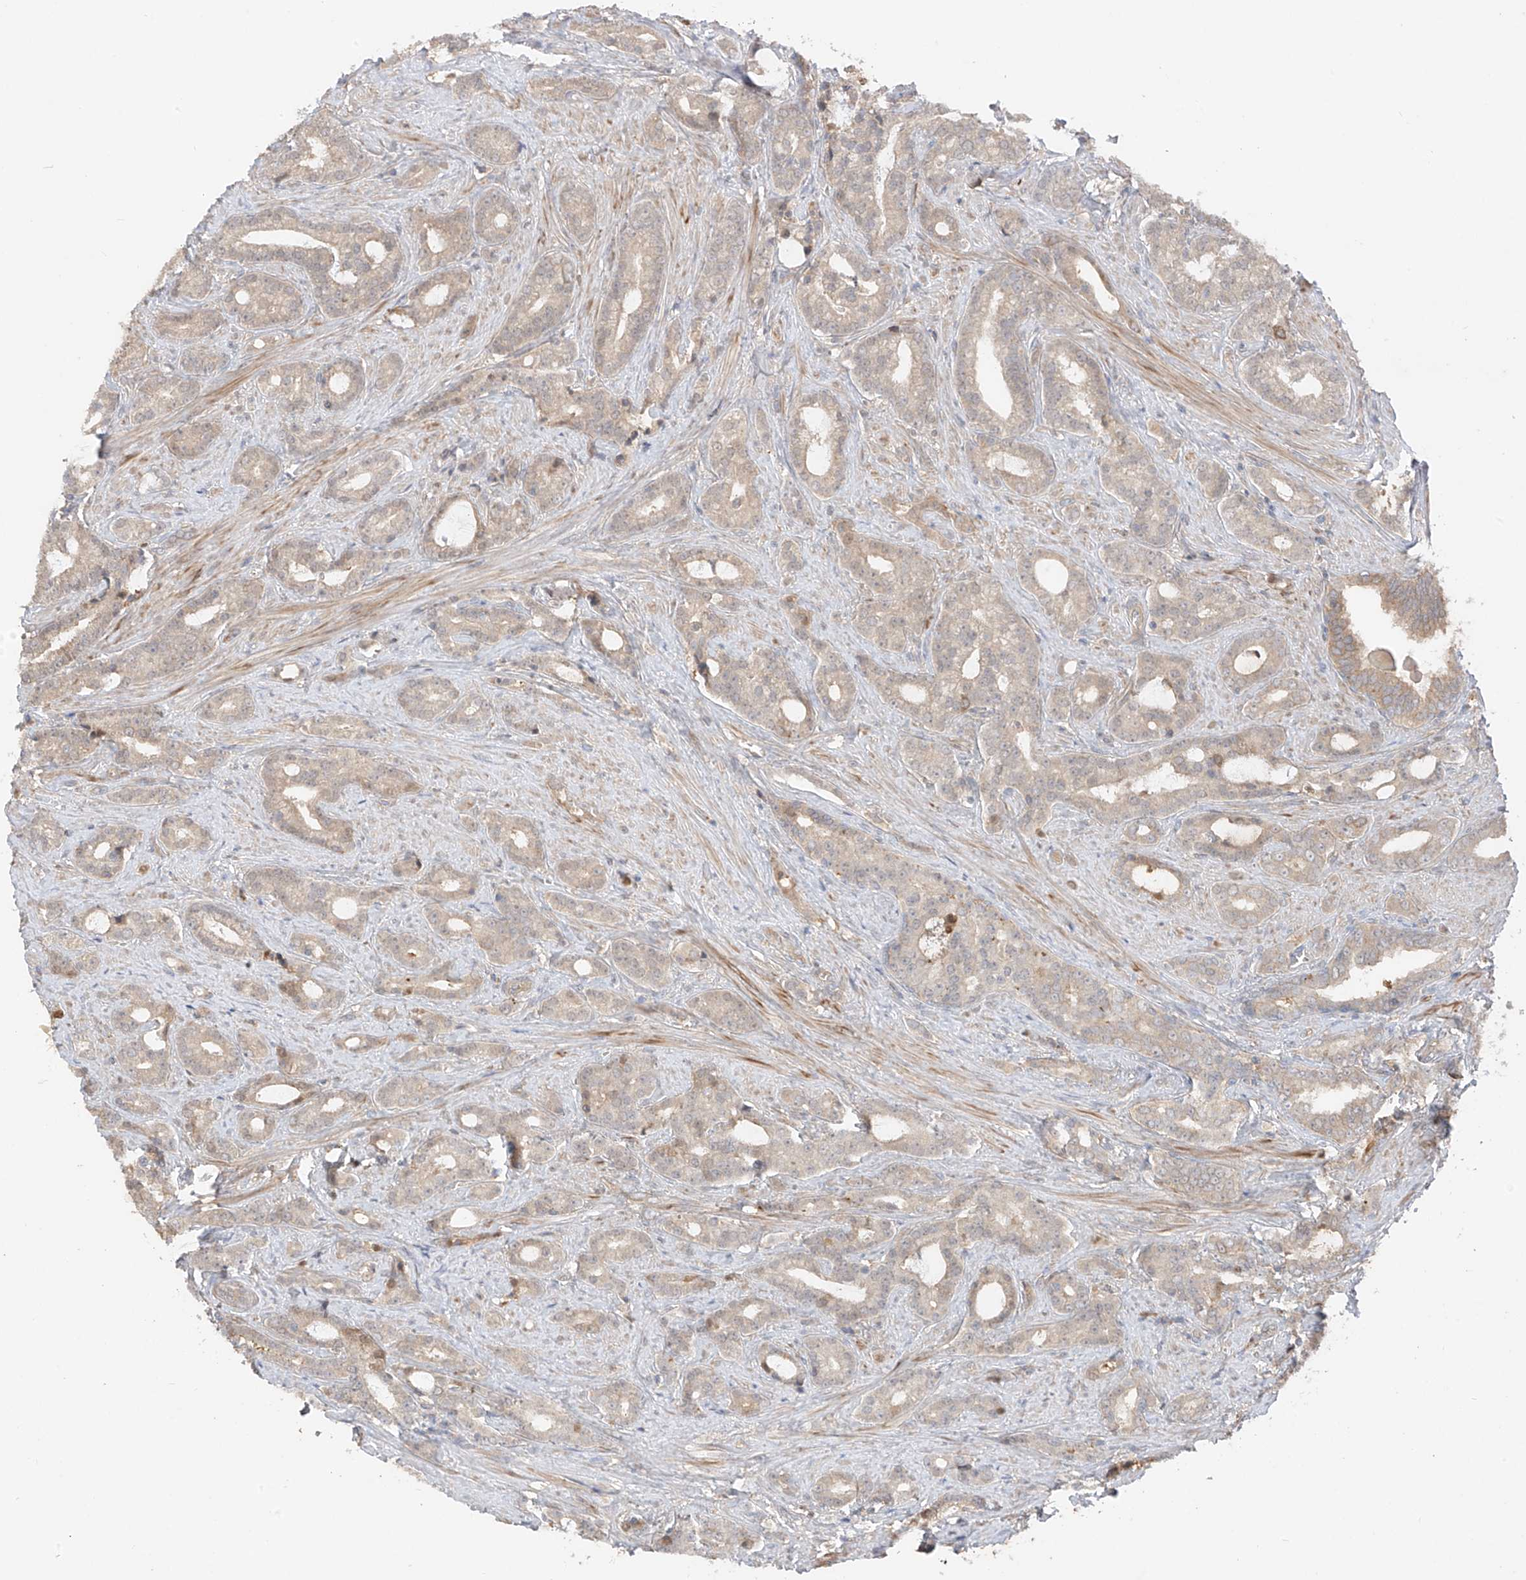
{"staining": {"intensity": "weak", "quantity": "<25%", "location": "cytoplasmic/membranous"}, "tissue": "prostate cancer", "cell_type": "Tumor cells", "image_type": "cancer", "snomed": [{"axis": "morphology", "description": "Adenocarcinoma, High grade"}, {"axis": "topography", "description": "Prostate and seminal vesicle, NOS"}], "caption": "This is an immunohistochemistry (IHC) micrograph of human prostate cancer (adenocarcinoma (high-grade)). There is no expression in tumor cells.", "gene": "CACNA2D4", "patient": {"sex": "male", "age": 67}}